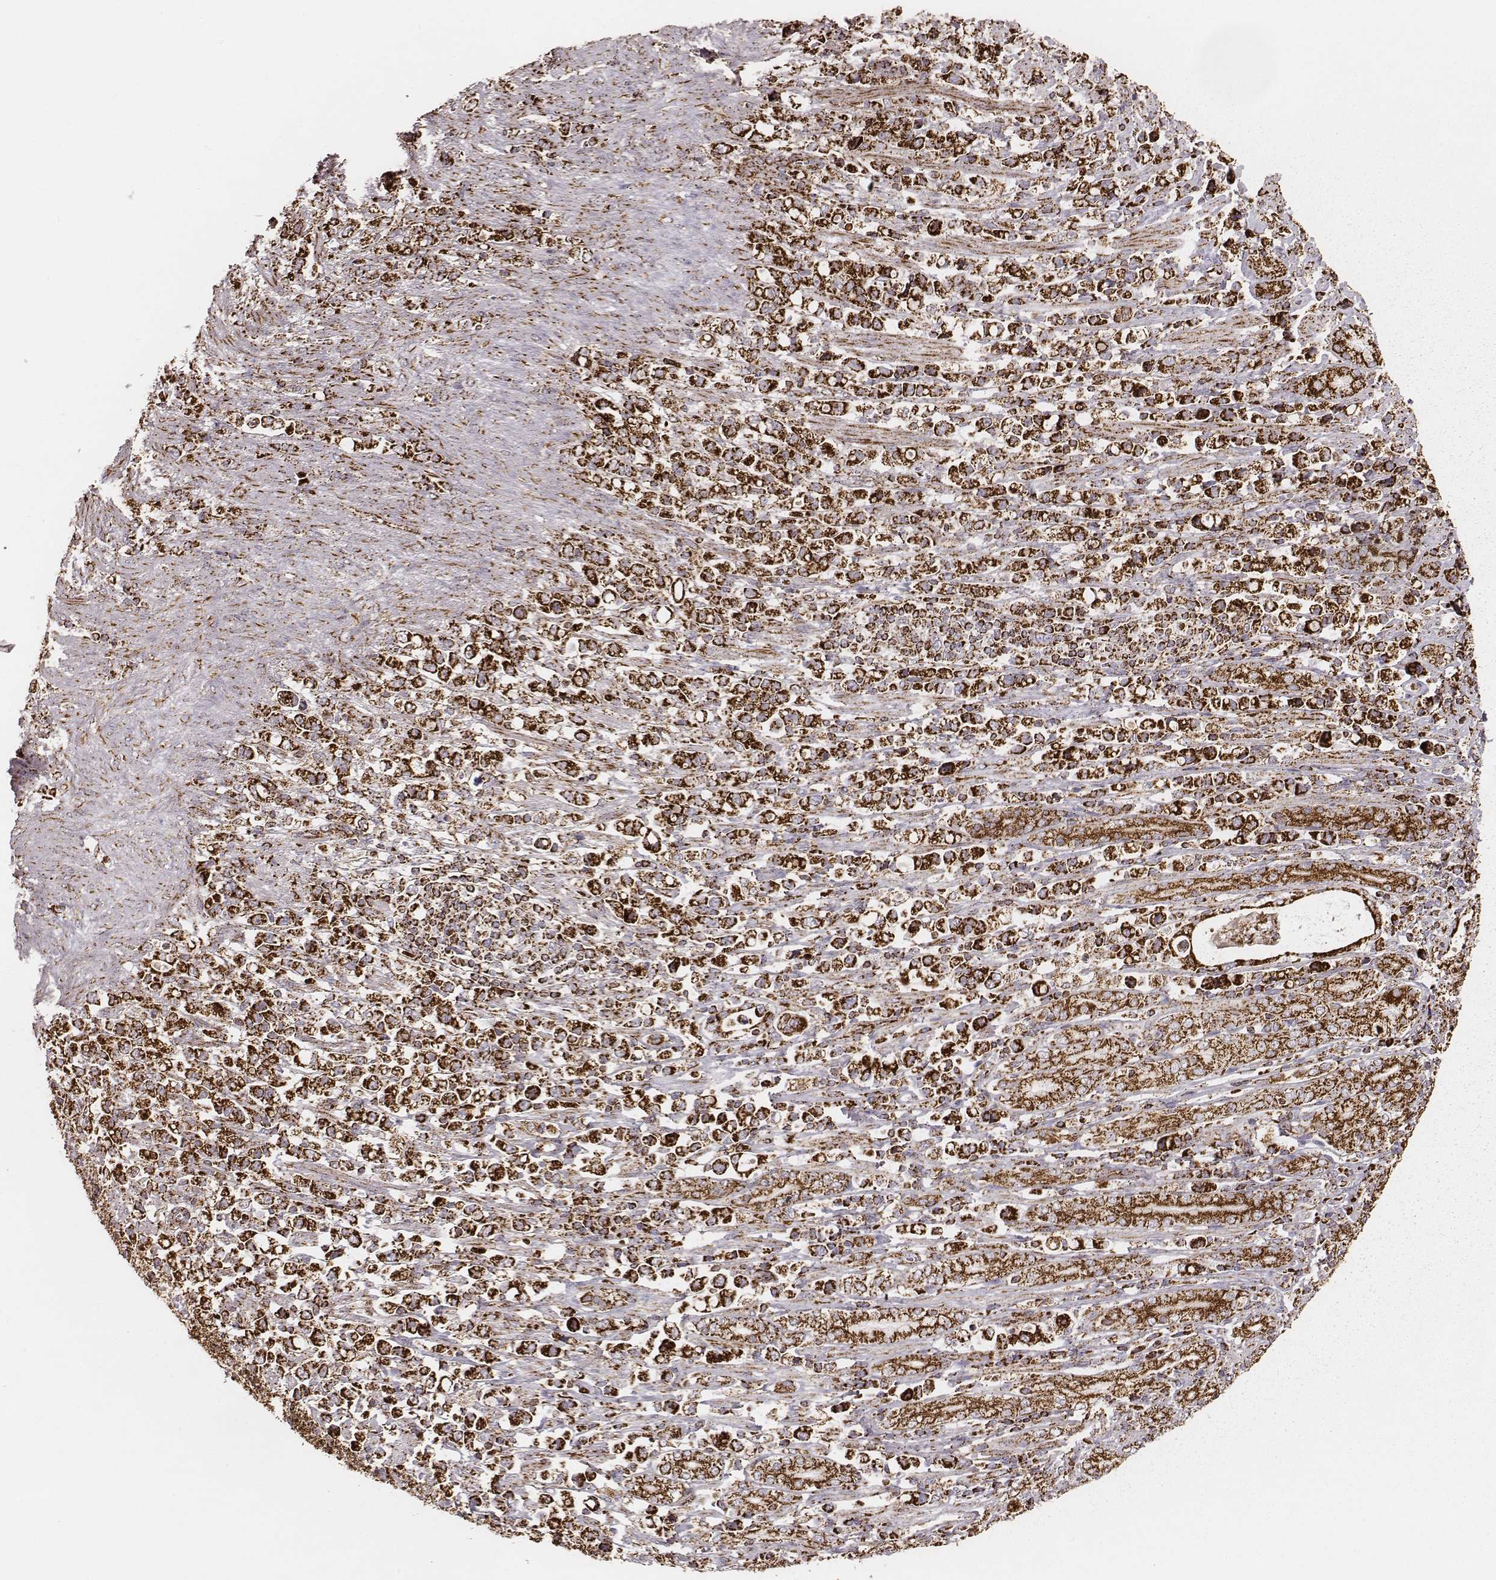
{"staining": {"intensity": "strong", "quantity": ">75%", "location": "cytoplasmic/membranous"}, "tissue": "stomach cancer", "cell_type": "Tumor cells", "image_type": "cancer", "snomed": [{"axis": "morphology", "description": "Adenocarcinoma, NOS"}, {"axis": "topography", "description": "Stomach"}], "caption": "Stomach cancer (adenocarcinoma) was stained to show a protein in brown. There is high levels of strong cytoplasmic/membranous expression in approximately >75% of tumor cells. (DAB IHC, brown staining for protein, blue staining for nuclei).", "gene": "TUFM", "patient": {"sex": "male", "age": 63}}